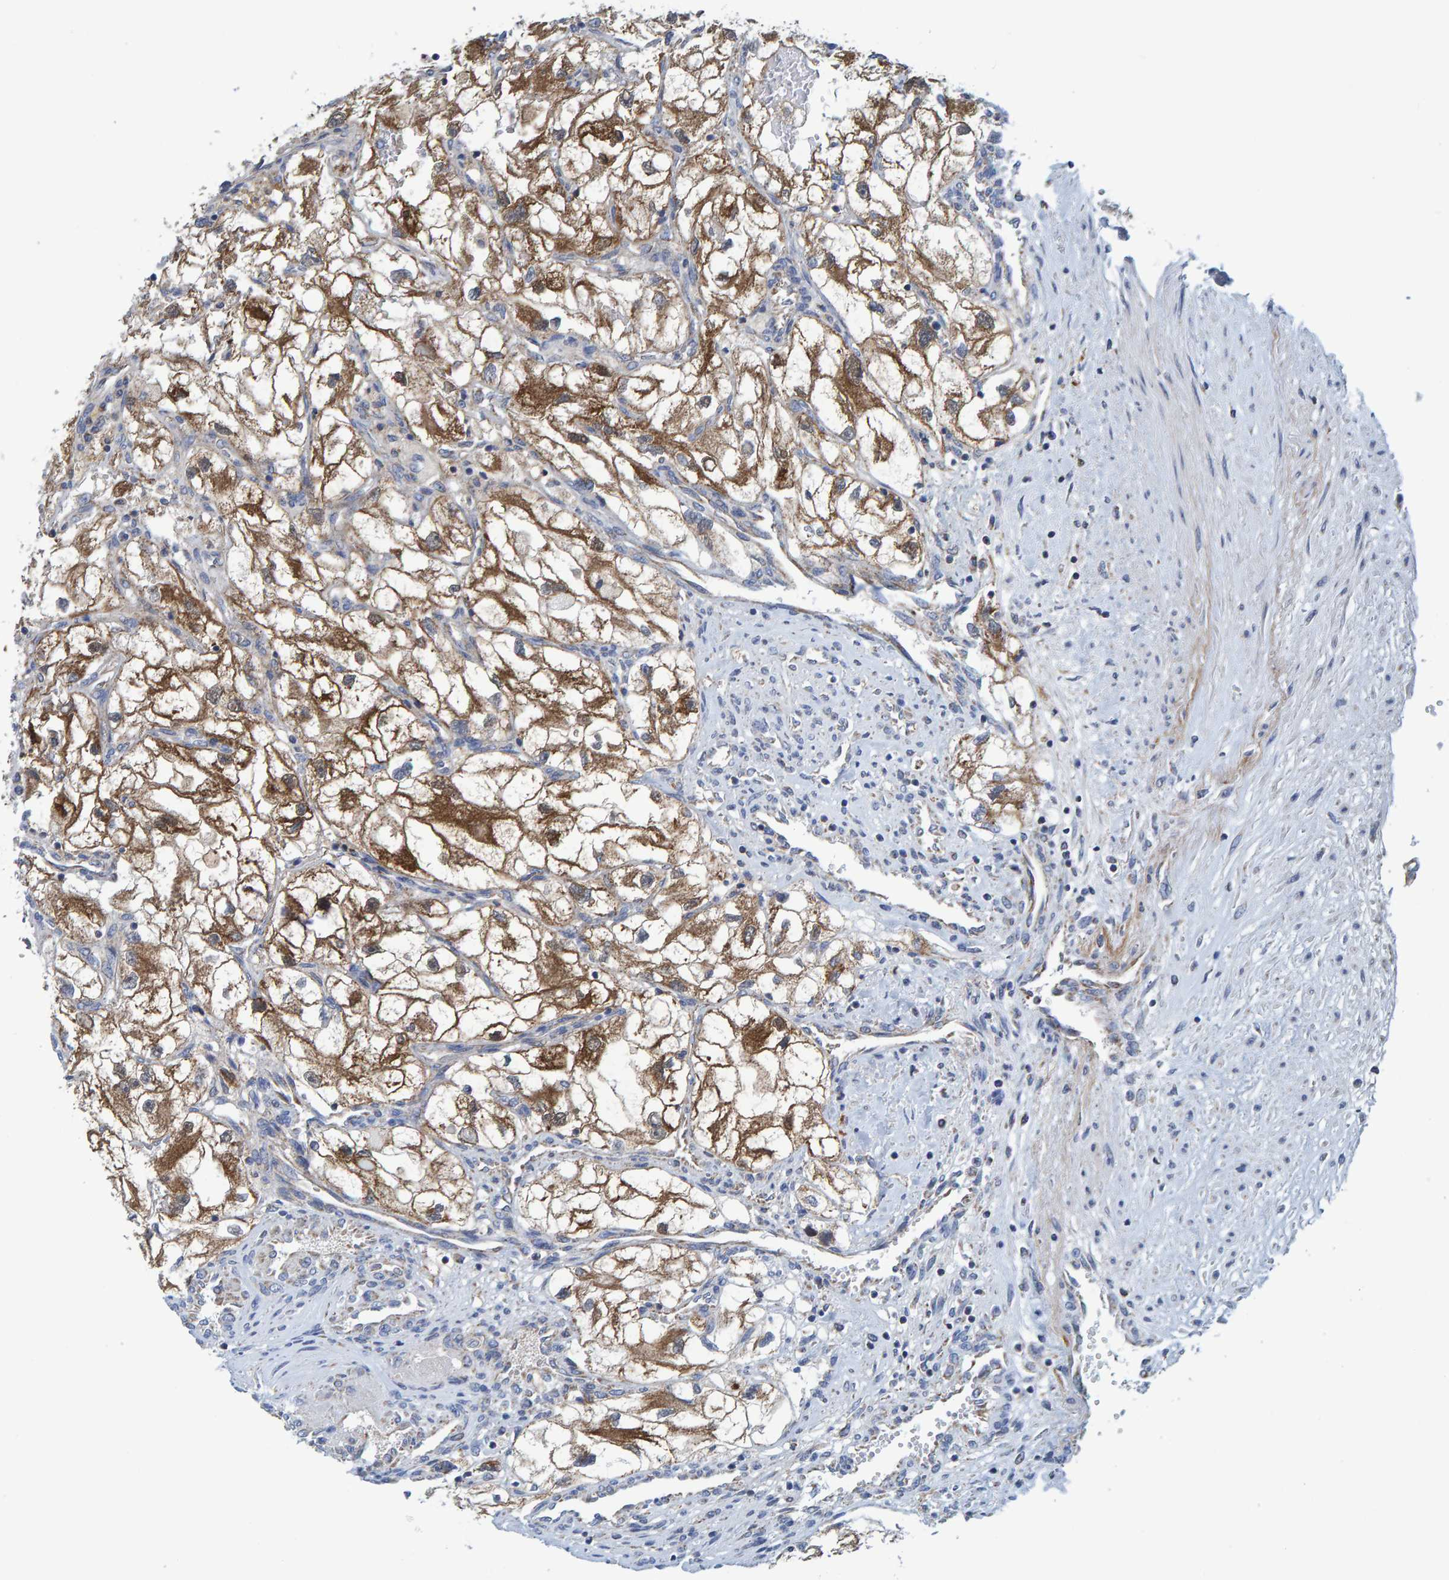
{"staining": {"intensity": "moderate", "quantity": ">75%", "location": "cytoplasmic/membranous"}, "tissue": "renal cancer", "cell_type": "Tumor cells", "image_type": "cancer", "snomed": [{"axis": "morphology", "description": "Adenocarcinoma, NOS"}, {"axis": "topography", "description": "Kidney"}], "caption": "Human renal cancer stained for a protein (brown) demonstrates moderate cytoplasmic/membranous positive expression in about >75% of tumor cells.", "gene": "MRPS7", "patient": {"sex": "female", "age": 70}}